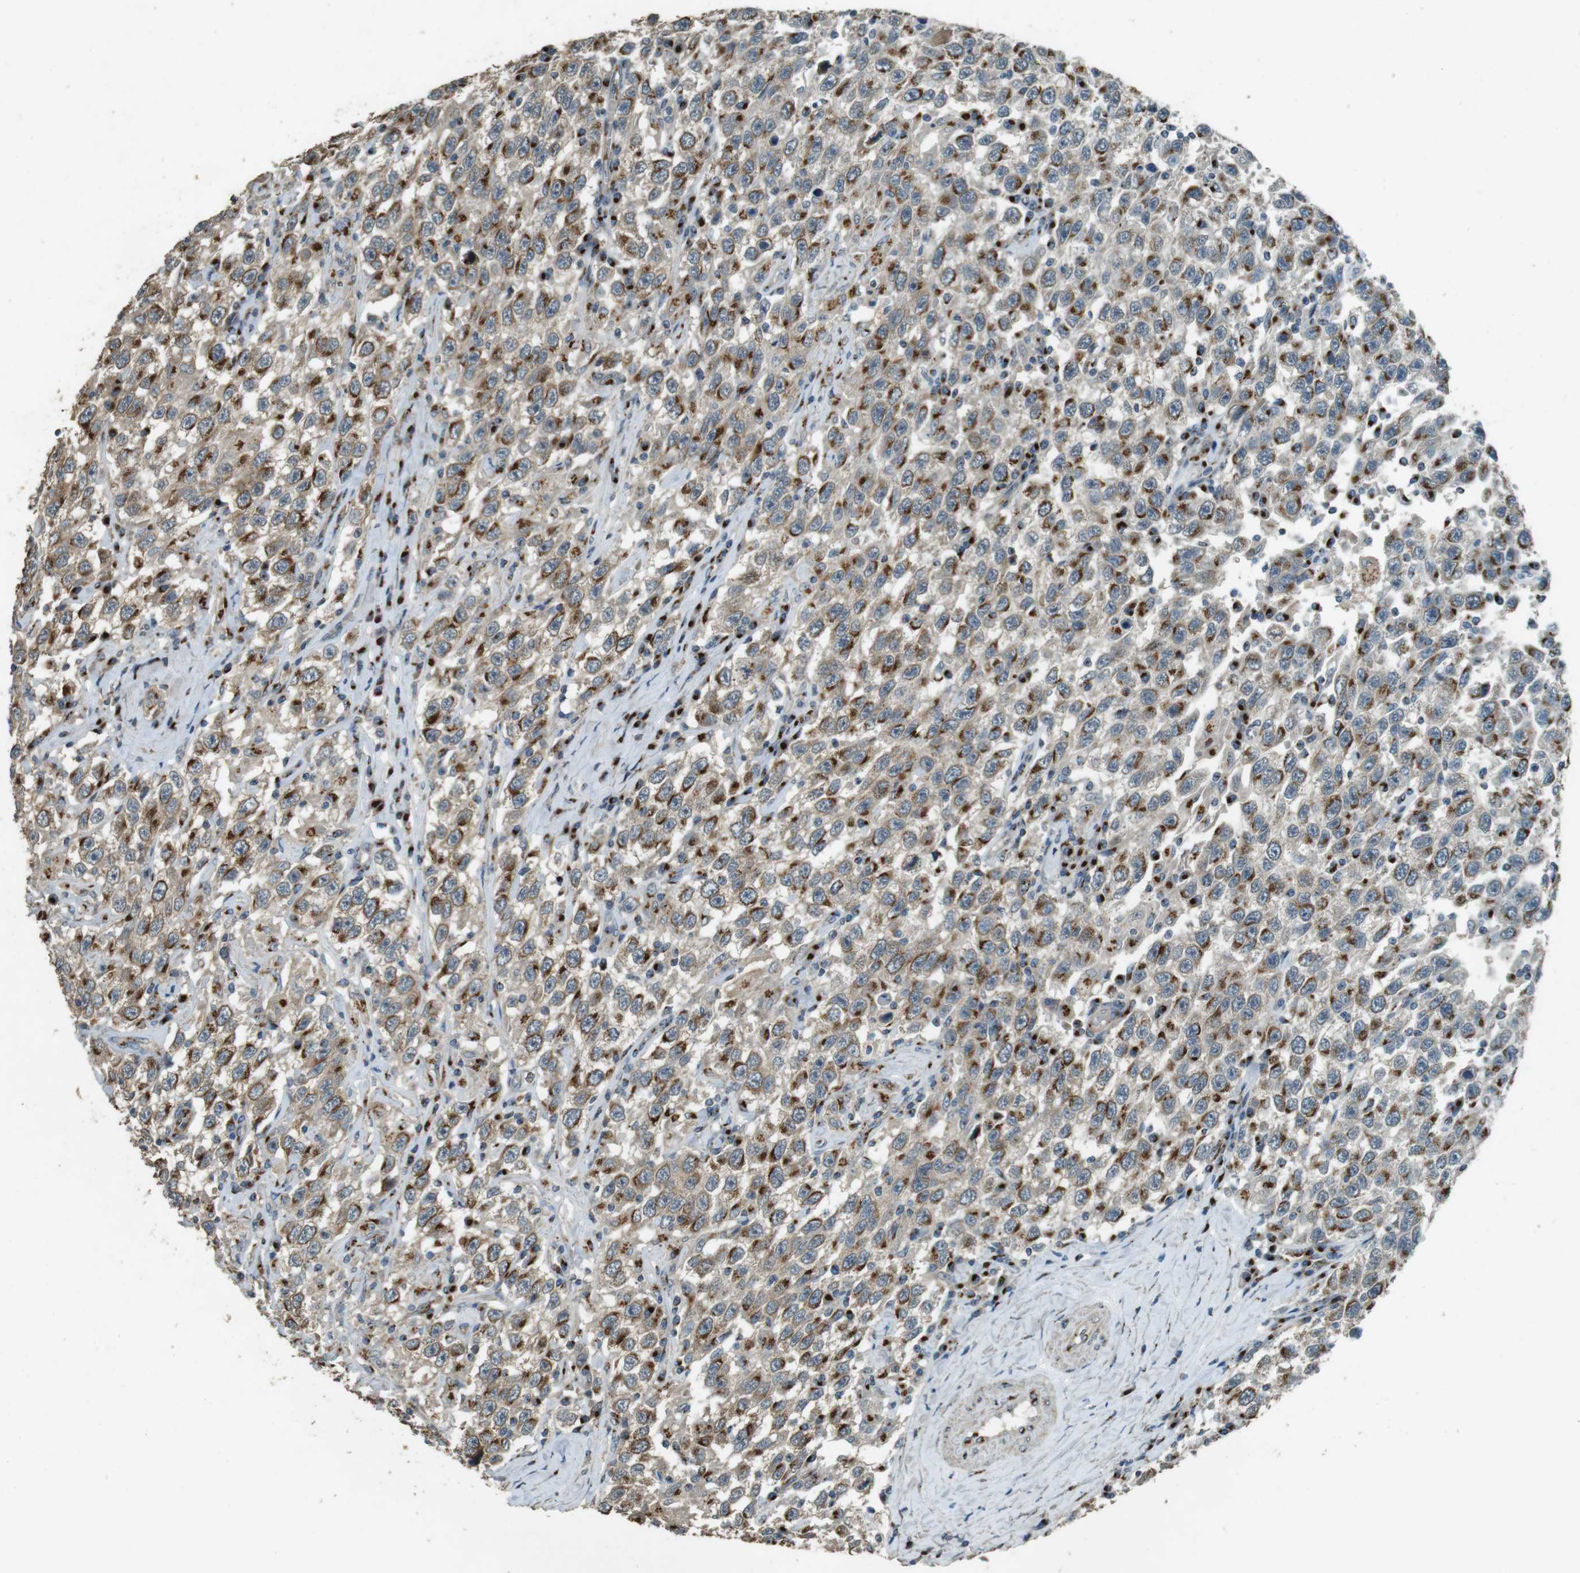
{"staining": {"intensity": "moderate", "quantity": ">75%", "location": "cytoplasmic/membranous"}, "tissue": "testis cancer", "cell_type": "Tumor cells", "image_type": "cancer", "snomed": [{"axis": "morphology", "description": "Seminoma, NOS"}, {"axis": "topography", "description": "Testis"}], "caption": "An IHC histopathology image of tumor tissue is shown. Protein staining in brown labels moderate cytoplasmic/membranous positivity in seminoma (testis) within tumor cells.", "gene": "TMEM115", "patient": {"sex": "male", "age": 41}}